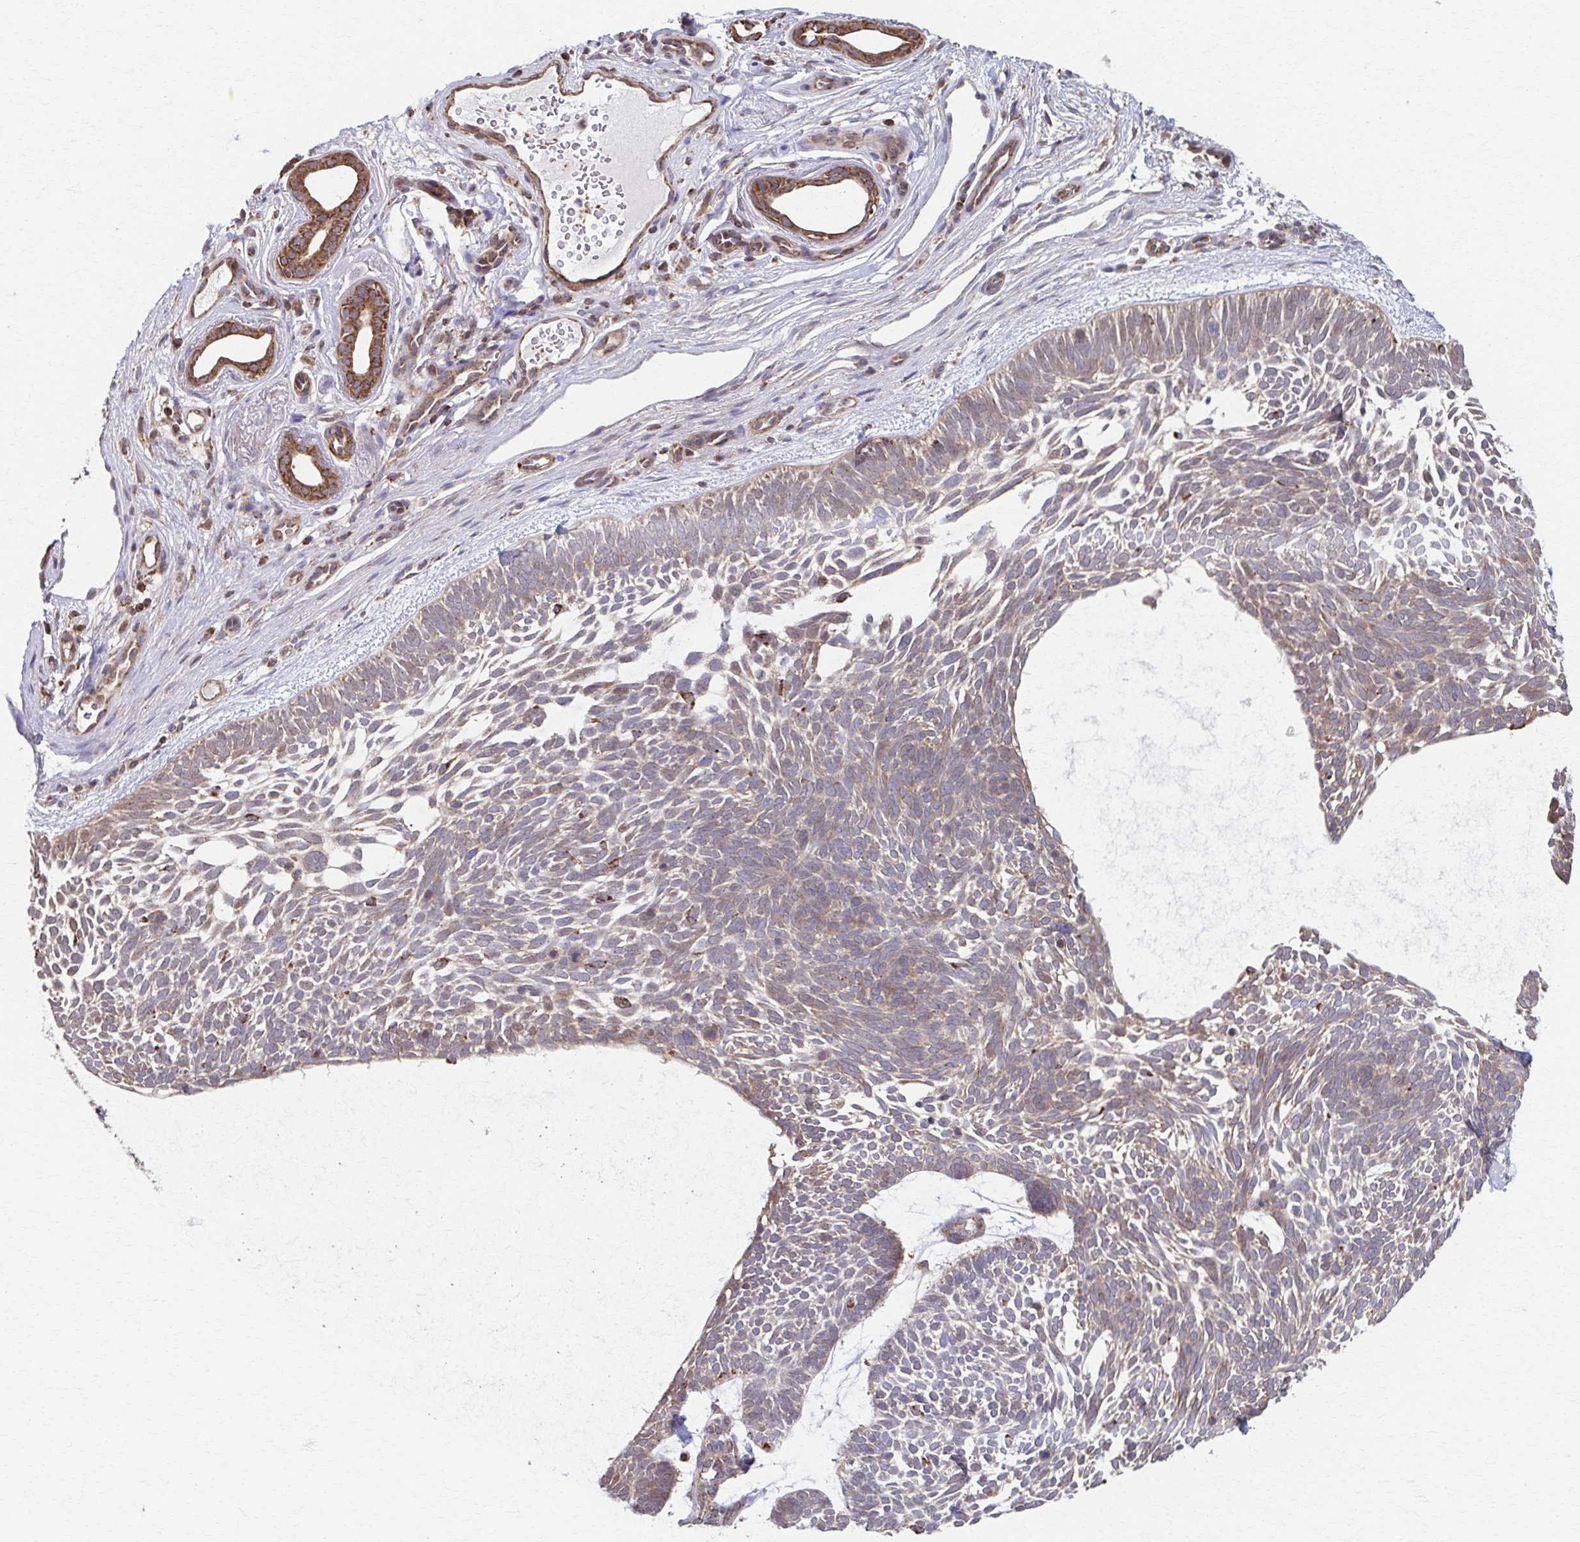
{"staining": {"intensity": "weak", "quantity": ">75%", "location": "cytoplasmic/membranous"}, "tissue": "skin cancer", "cell_type": "Tumor cells", "image_type": "cancer", "snomed": [{"axis": "morphology", "description": "Basal cell carcinoma"}, {"axis": "topography", "description": "Skin"}, {"axis": "topography", "description": "Skin of face"}], "caption": "An IHC micrograph of tumor tissue is shown. Protein staining in brown highlights weak cytoplasmic/membranous positivity in skin cancer within tumor cells. Immunohistochemistry (ihc) stains the protein of interest in brown and the nuclei are stained blue.", "gene": "KLHL34", "patient": {"sex": "male", "age": 83}}